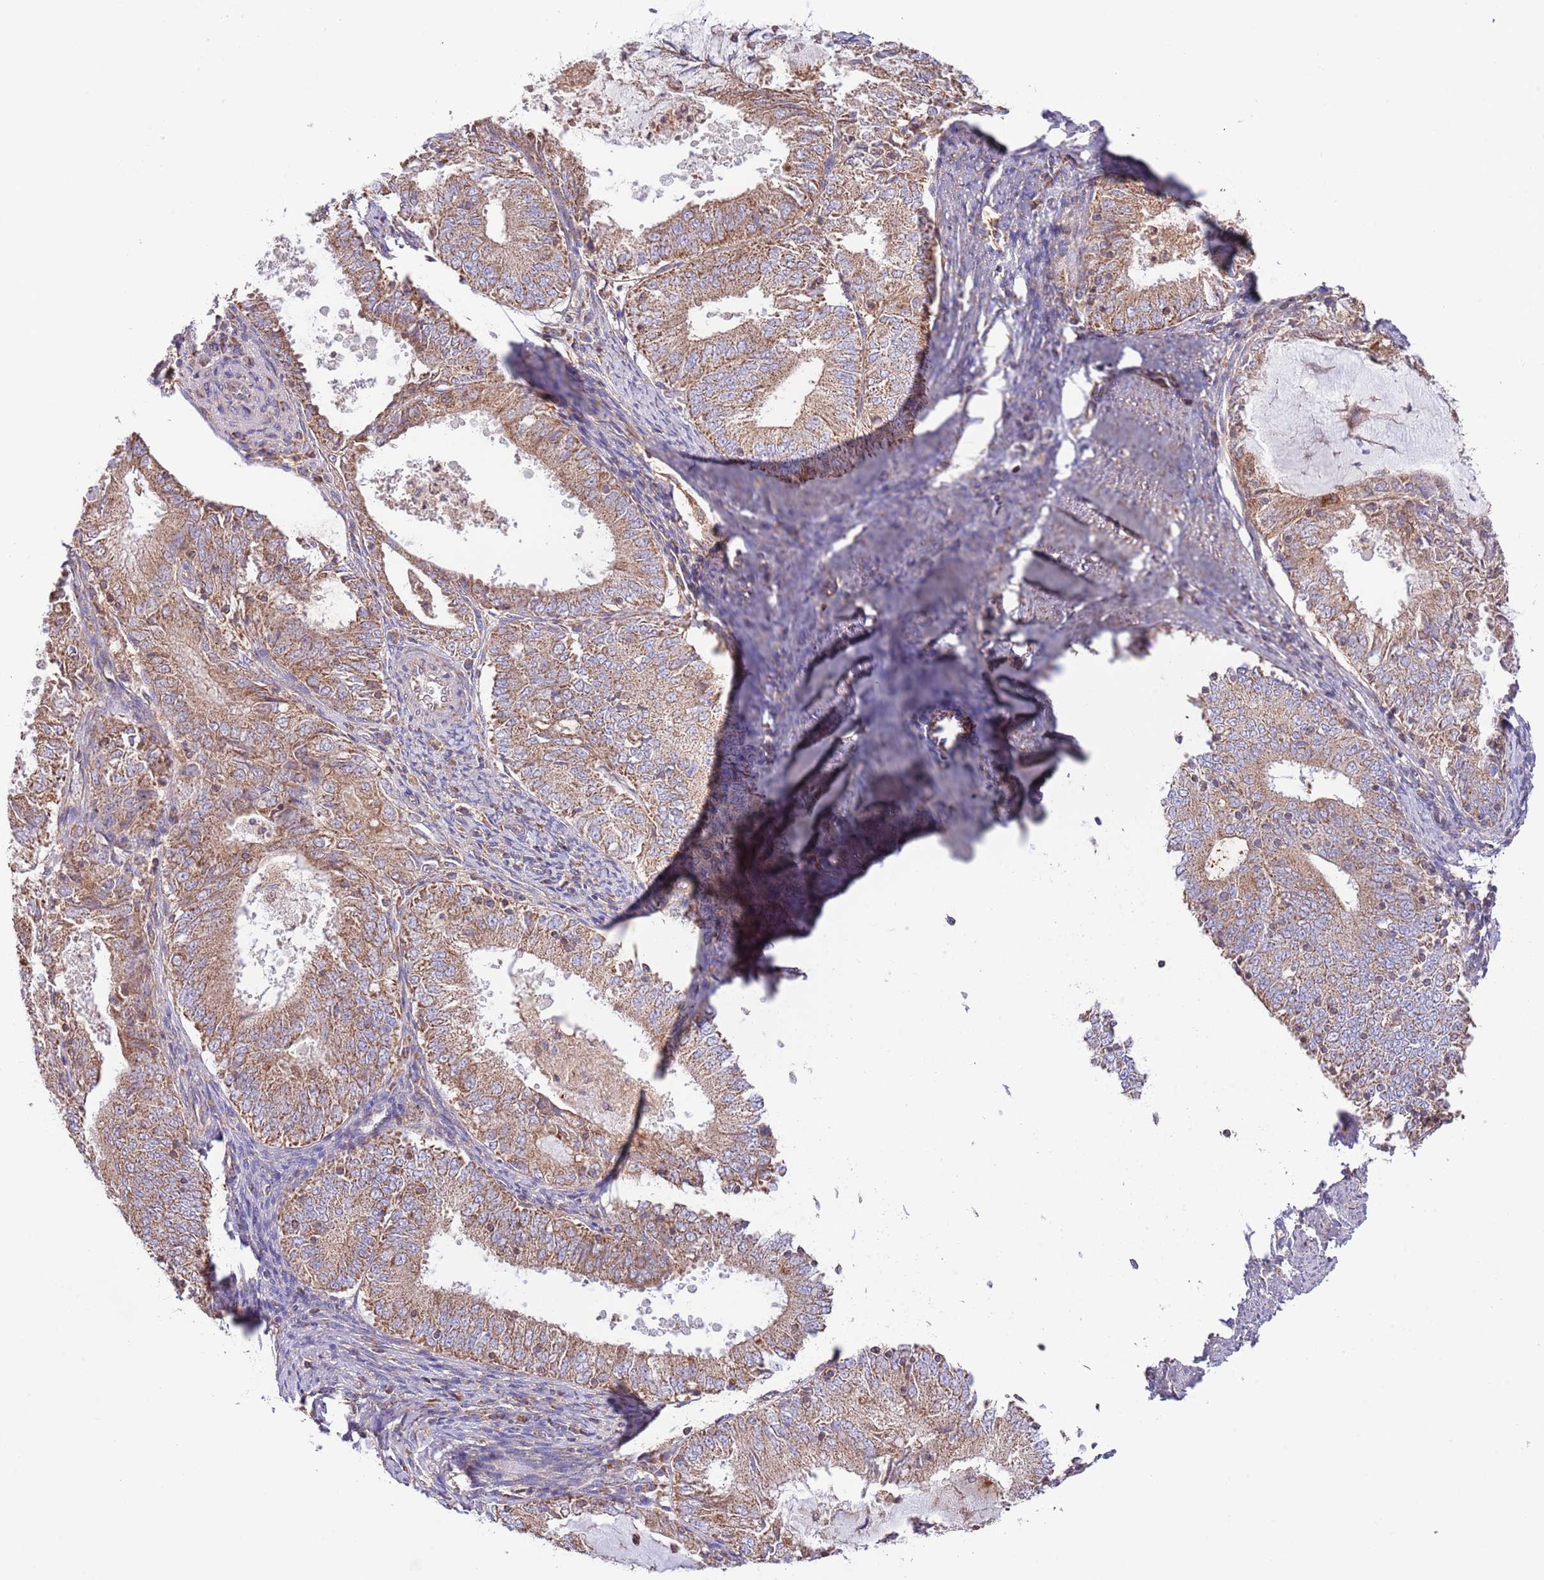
{"staining": {"intensity": "moderate", "quantity": ">75%", "location": "cytoplasmic/membranous"}, "tissue": "endometrial cancer", "cell_type": "Tumor cells", "image_type": "cancer", "snomed": [{"axis": "morphology", "description": "Adenocarcinoma, NOS"}, {"axis": "topography", "description": "Endometrium"}], "caption": "Immunohistochemical staining of adenocarcinoma (endometrial) displays medium levels of moderate cytoplasmic/membranous staining in approximately >75% of tumor cells. (brown staining indicates protein expression, while blue staining denotes nuclei).", "gene": "DNAJA3", "patient": {"sex": "female", "age": 57}}